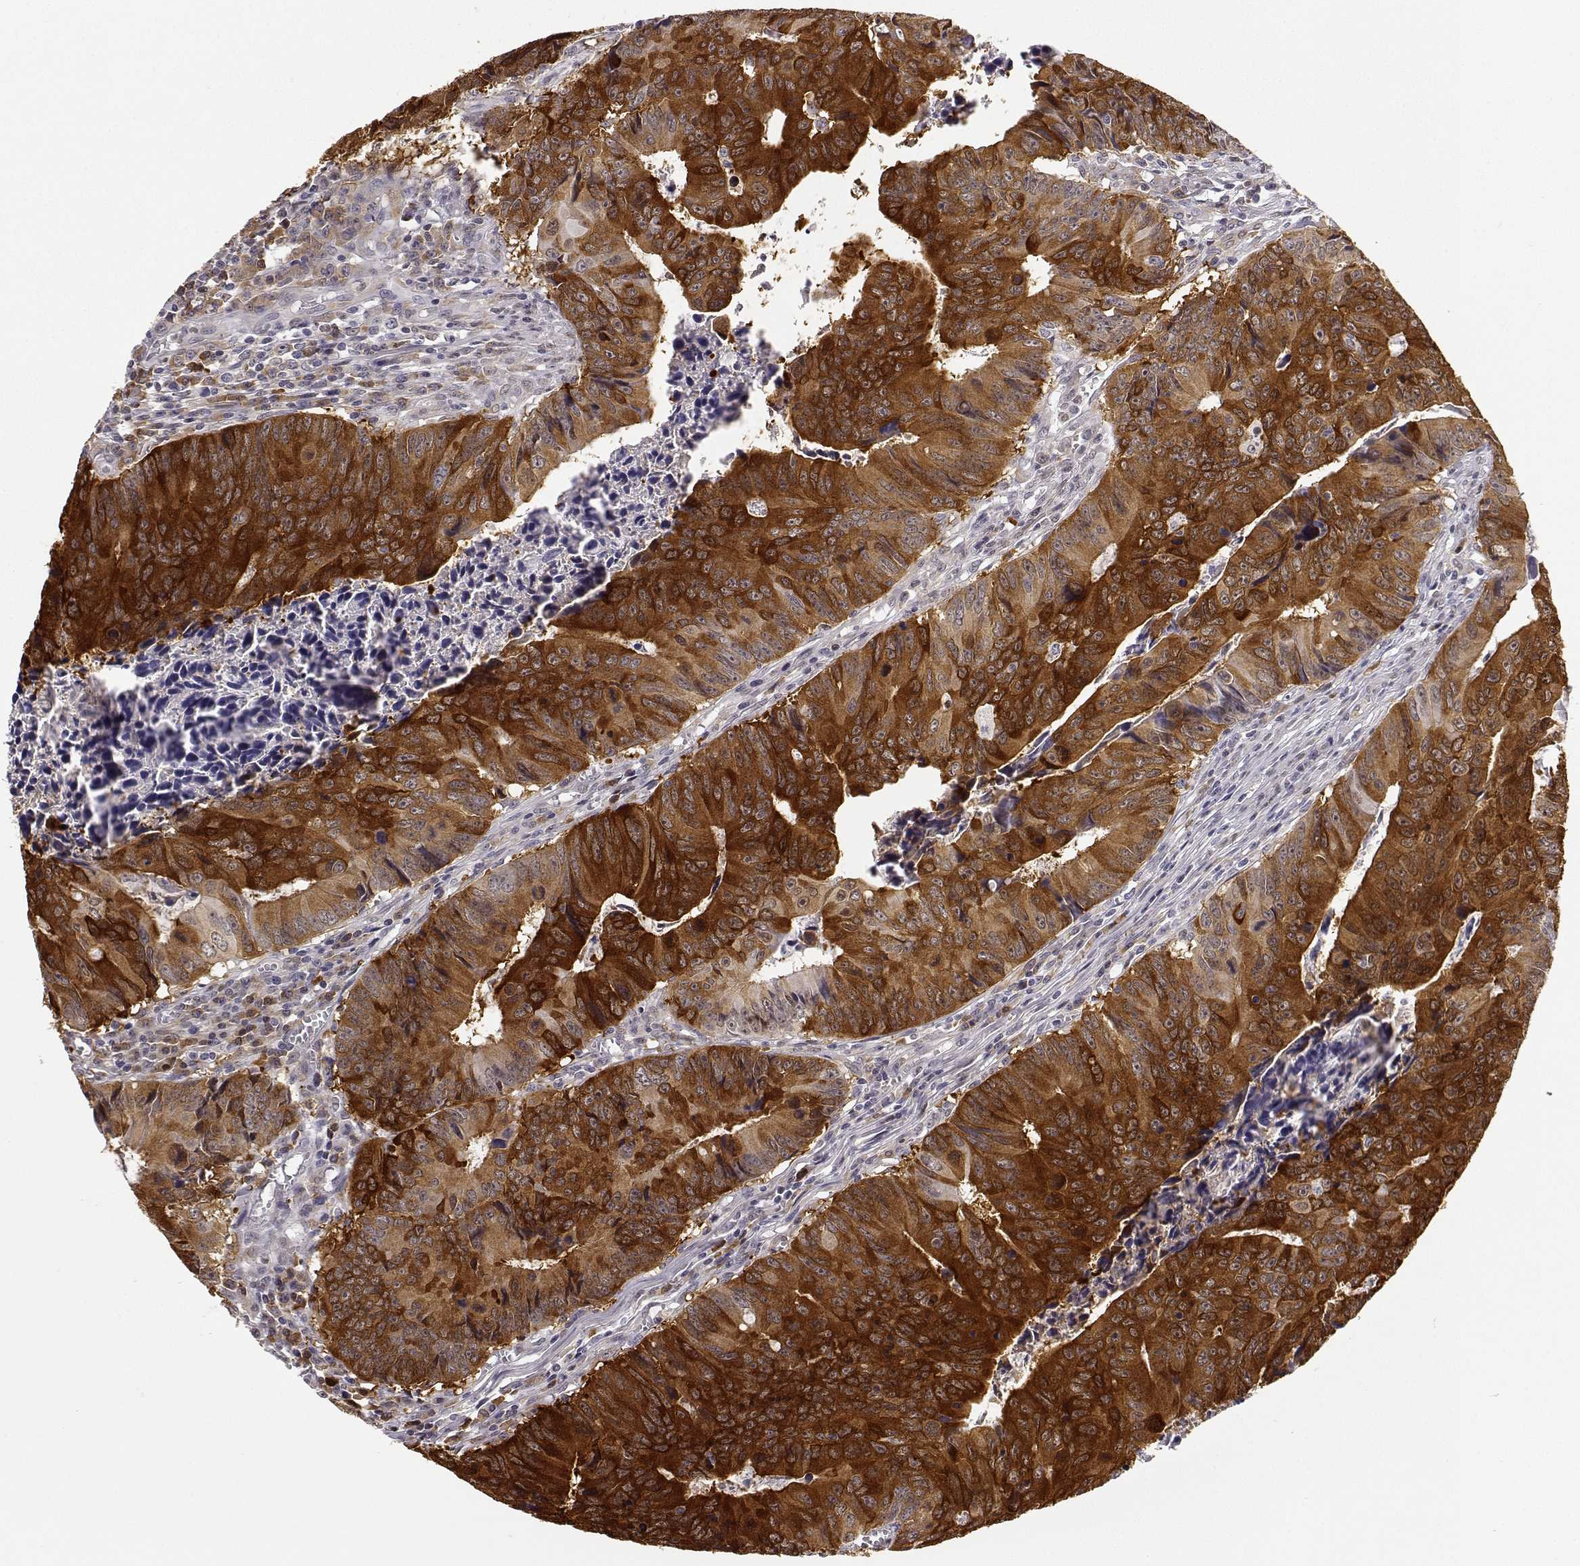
{"staining": {"intensity": "strong", "quantity": ">75%", "location": "cytoplasmic/membranous,nuclear"}, "tissue": "colorectal cancer", "cell_type": "Tumor cells", "image_type": "cancer", "snomed": [{"axis": "morphology", "description": "Adenocarcinoma, NOS"}, {"axis": "topography", "description": "Colon"}], "caption": "This micrograph reveals adenocarcinoma (colorectal) stained with immunohistochemistry (IHC) to label a protein in brown. The cytoplasmic/membranous and nuclear of tumor cells show strong positivity for the protein. Nuclei are counter-stained blue.", "gene": "PHGDH", "patient": {"sex": "female", "age": 87}}